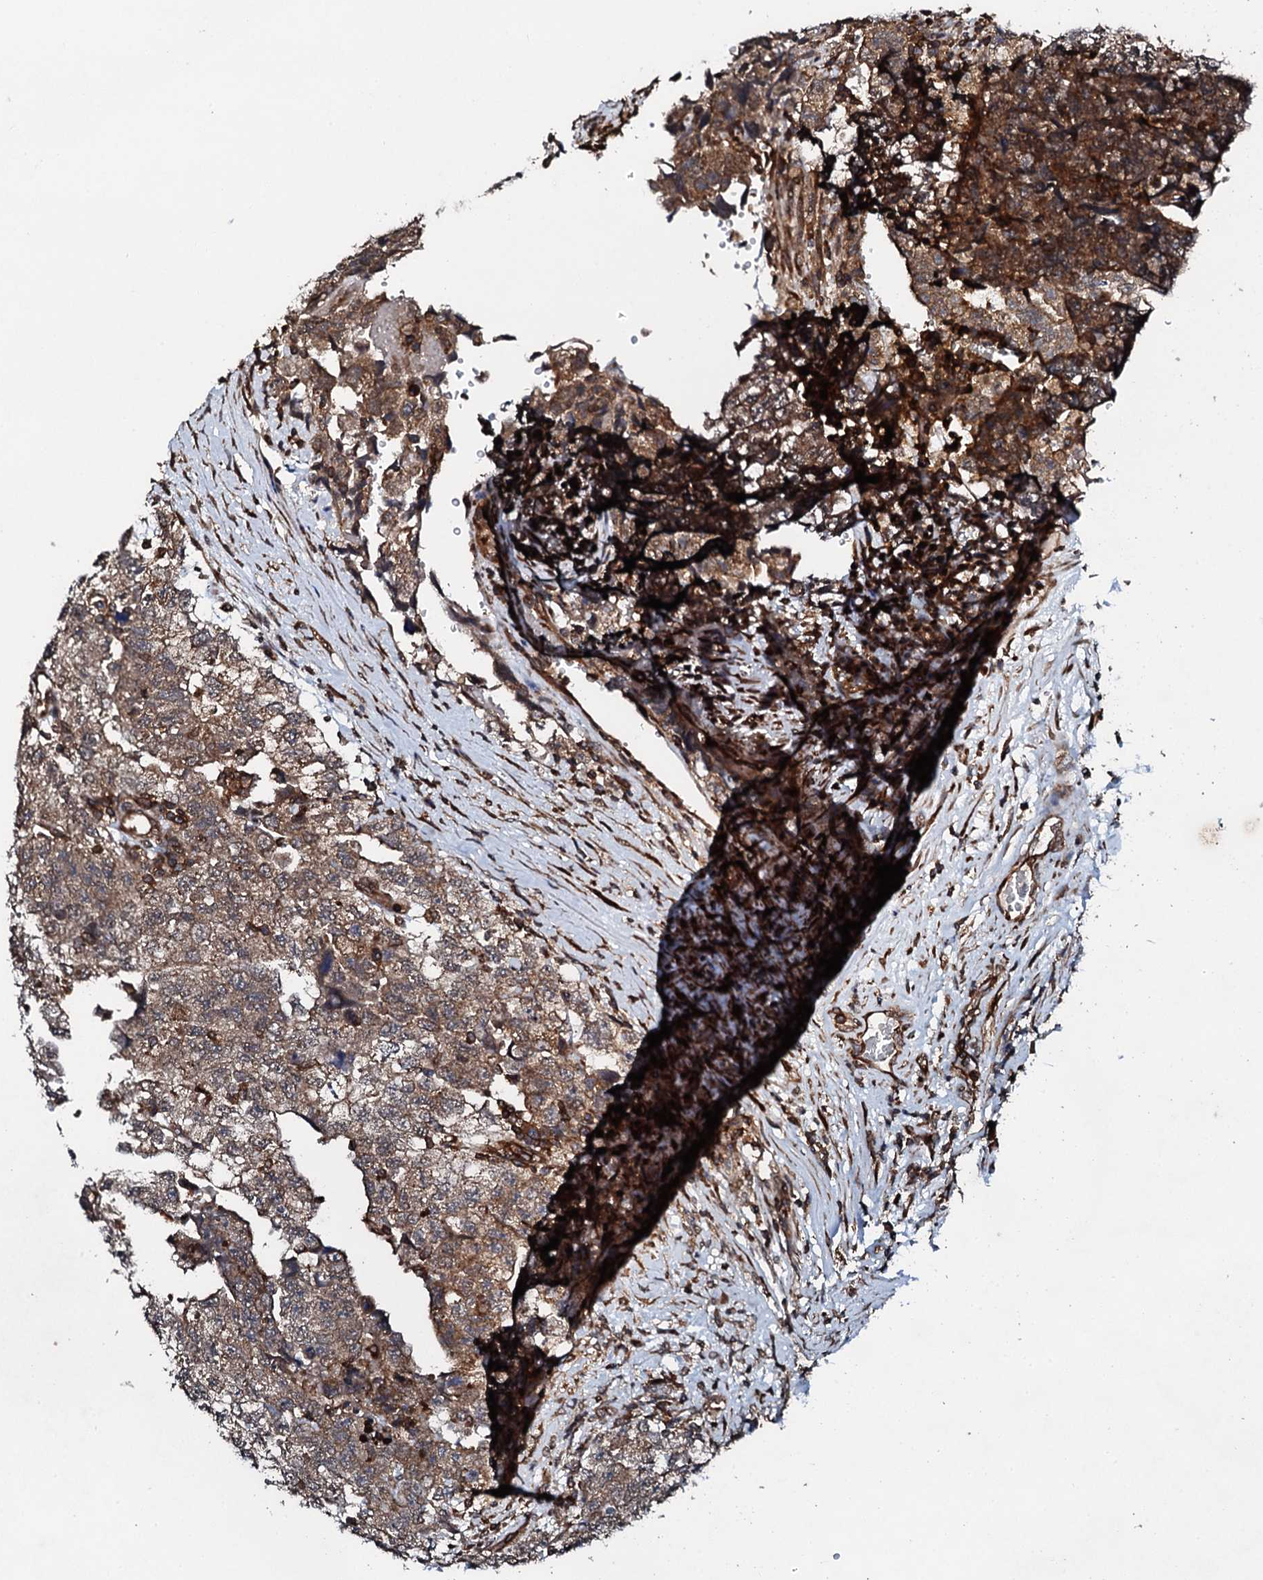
{"staining": {"intensity": "weak", "quantity": ">75%", "location": "cytoplasmic/membranous"}, "tissue": "testis cancer", "cell_type": "Tumor cells", "image_type": "cancer", "snomed": [{"axis": "morphology", "description": "Carcinoma, Embryonal, NOS"}, {"axis": "topography", "description": "Testis"}], "caption": "A brown stain shows weak cytoplasmic/membranous staining of a protein in testis cancer (embryonal carcinoma) tumor cells.", "gene": "EDC4", "patient": {"sex": "male", "age": 36}}